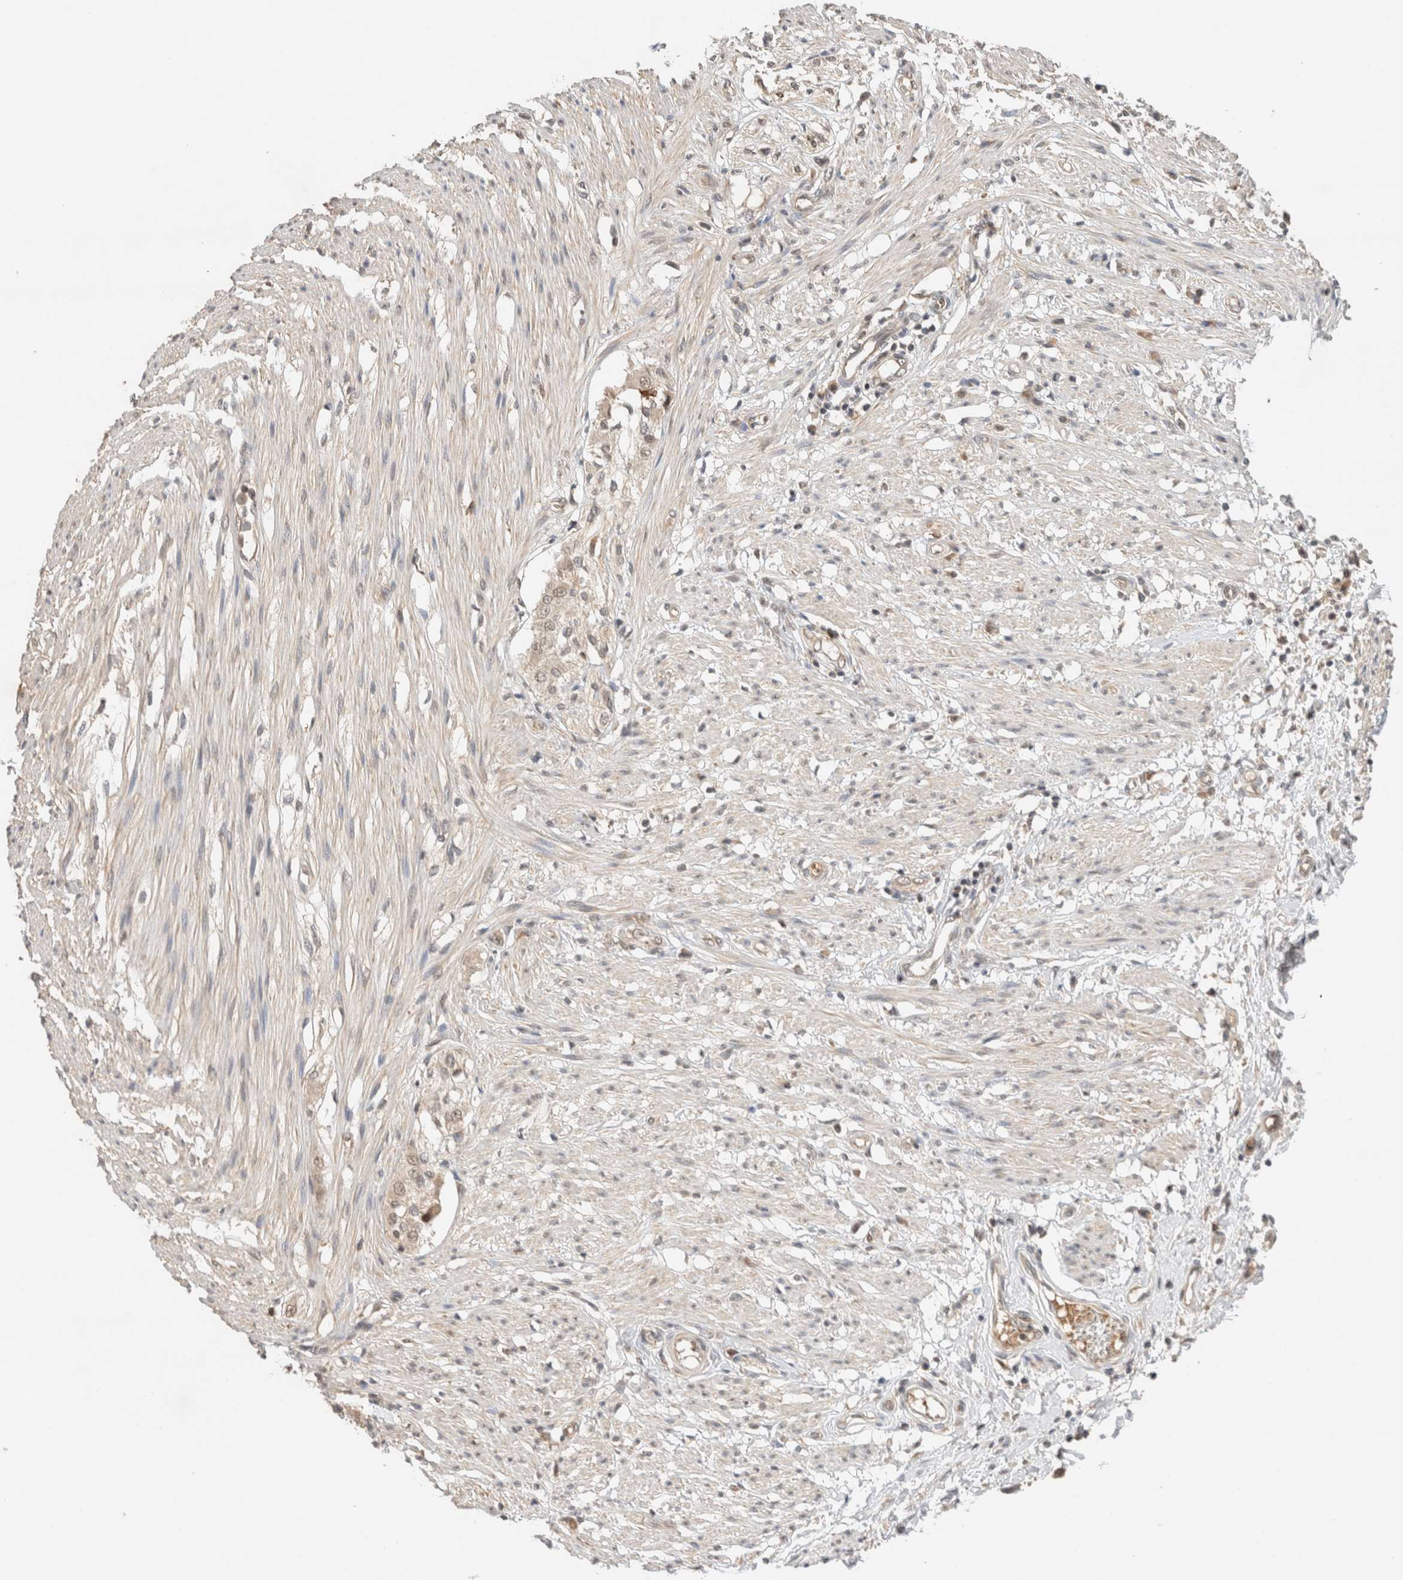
{"staining": {"intensity": "weak", "quantity": "25%-75%", "location": "cytoplasmic/membranous"}, "tissue": "smooth muscle", "cell_type": "Smooth muscle cells", "image_type": "normal", "snomed": [{"axis": "morphology", "description": "Normal tissue, NOS"}, {"axis": "morphology", "description": "Adenocarcinoma, NOS"}, {"axis": "topography", "description": "Smooth muscle"}, {"axis": "topography", "description": "Colon"}], "caption": "High-power microscopy captured an IHC histopathology image of benign smooth muscle, revealing weak cytoplasmic/membranous positivity in approximately 25%-75% of smooth muscle cells.", "gene": "CA13", "patient": {"sex": "male", "age": 14}}